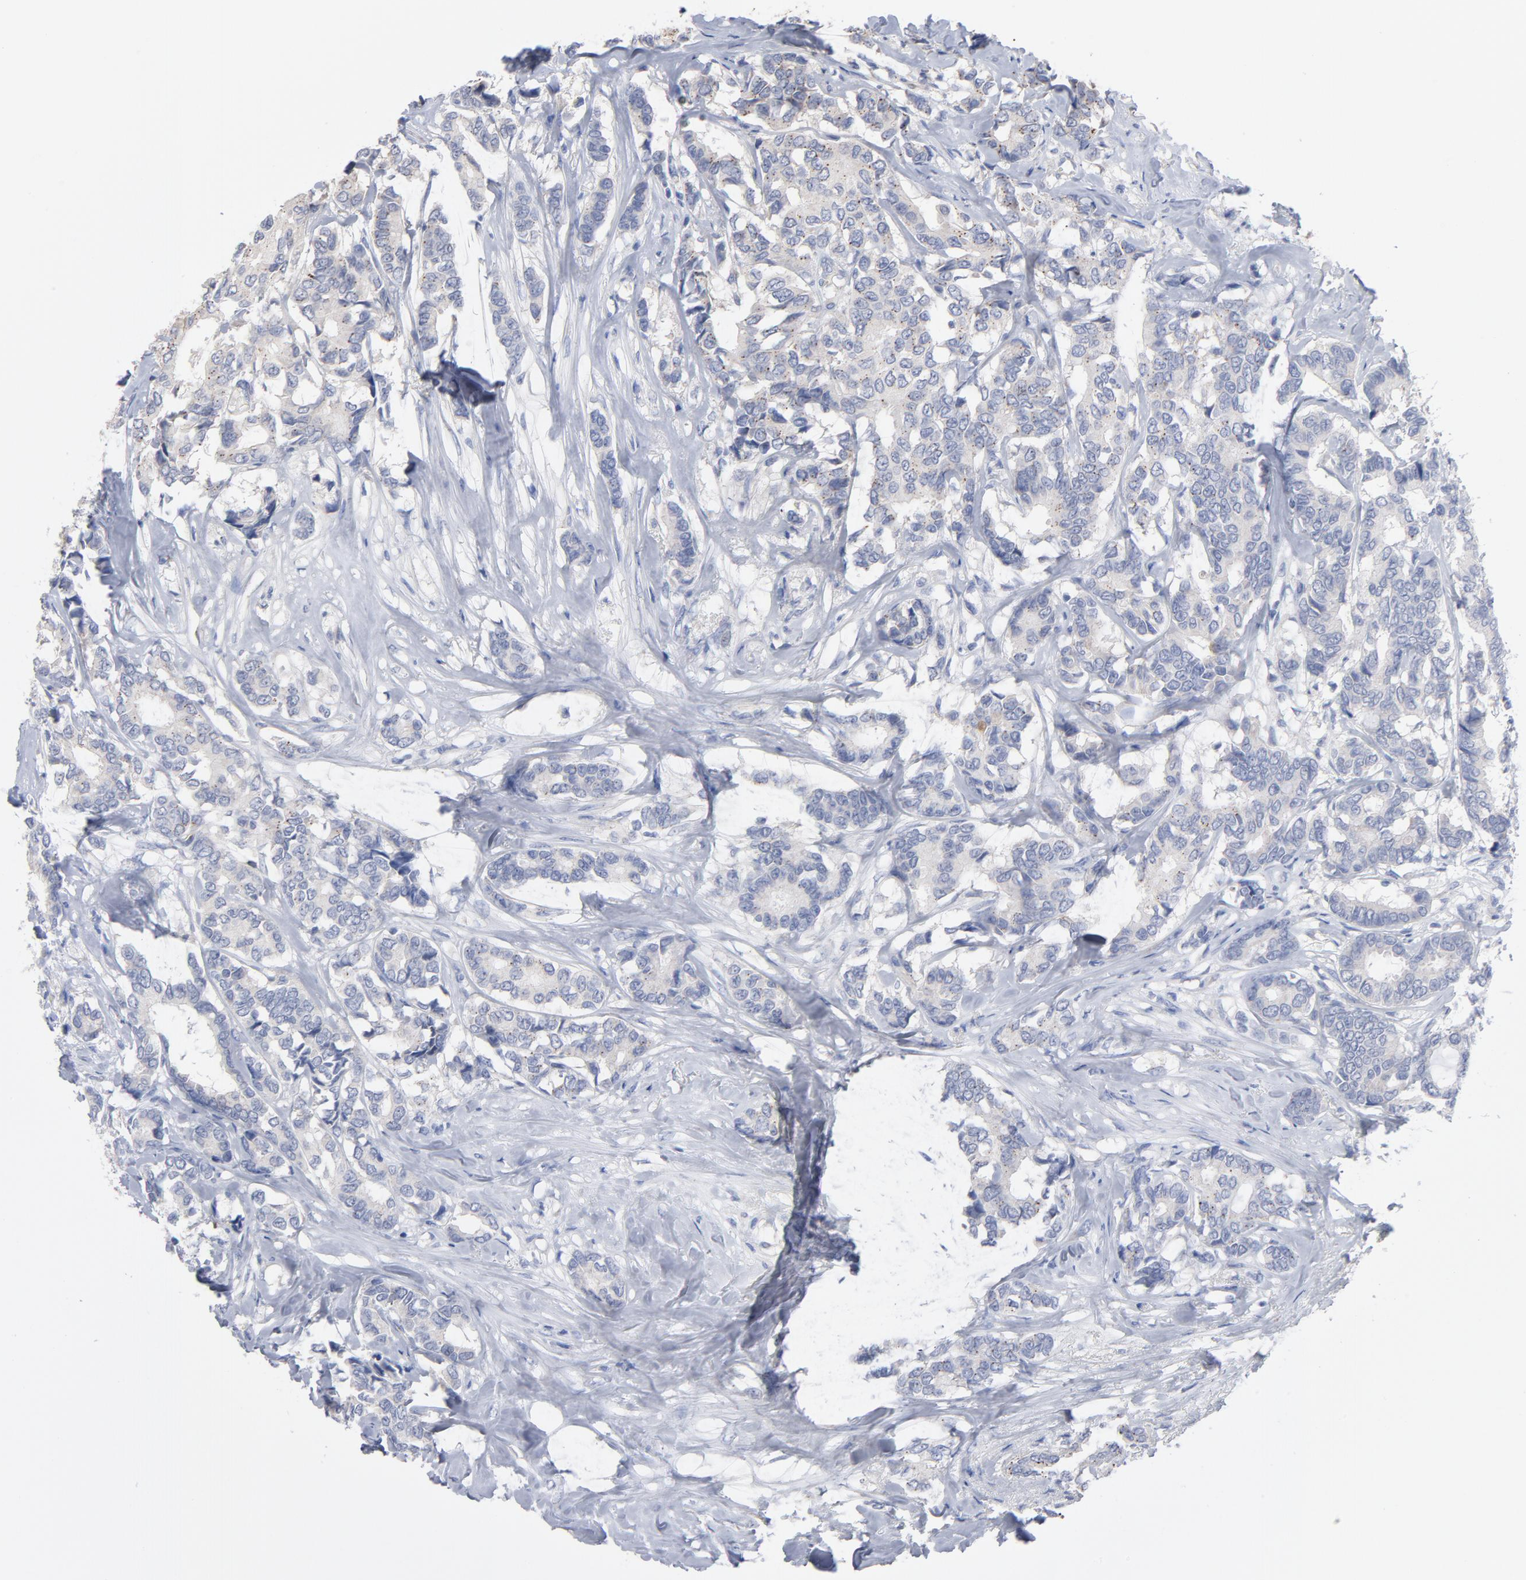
{"staining": {"intensity": "negative", "quantity": "none", "location": "none"}, "tissue": "breast cancer", "cell_type": "Tumor cells", "image_type": "cancer", "snomed": [{"axis": "morphology", "description": "Duct carcinoma"}, {"axis": "topography", "description": "Breast"}], "caption": "Breast invasive ductal carcinoma was stained to show a protein in brown. There is no significant positivity in tumor cells.", "gene": "CPE", "patient": {"sex": "female", "age": 87}}